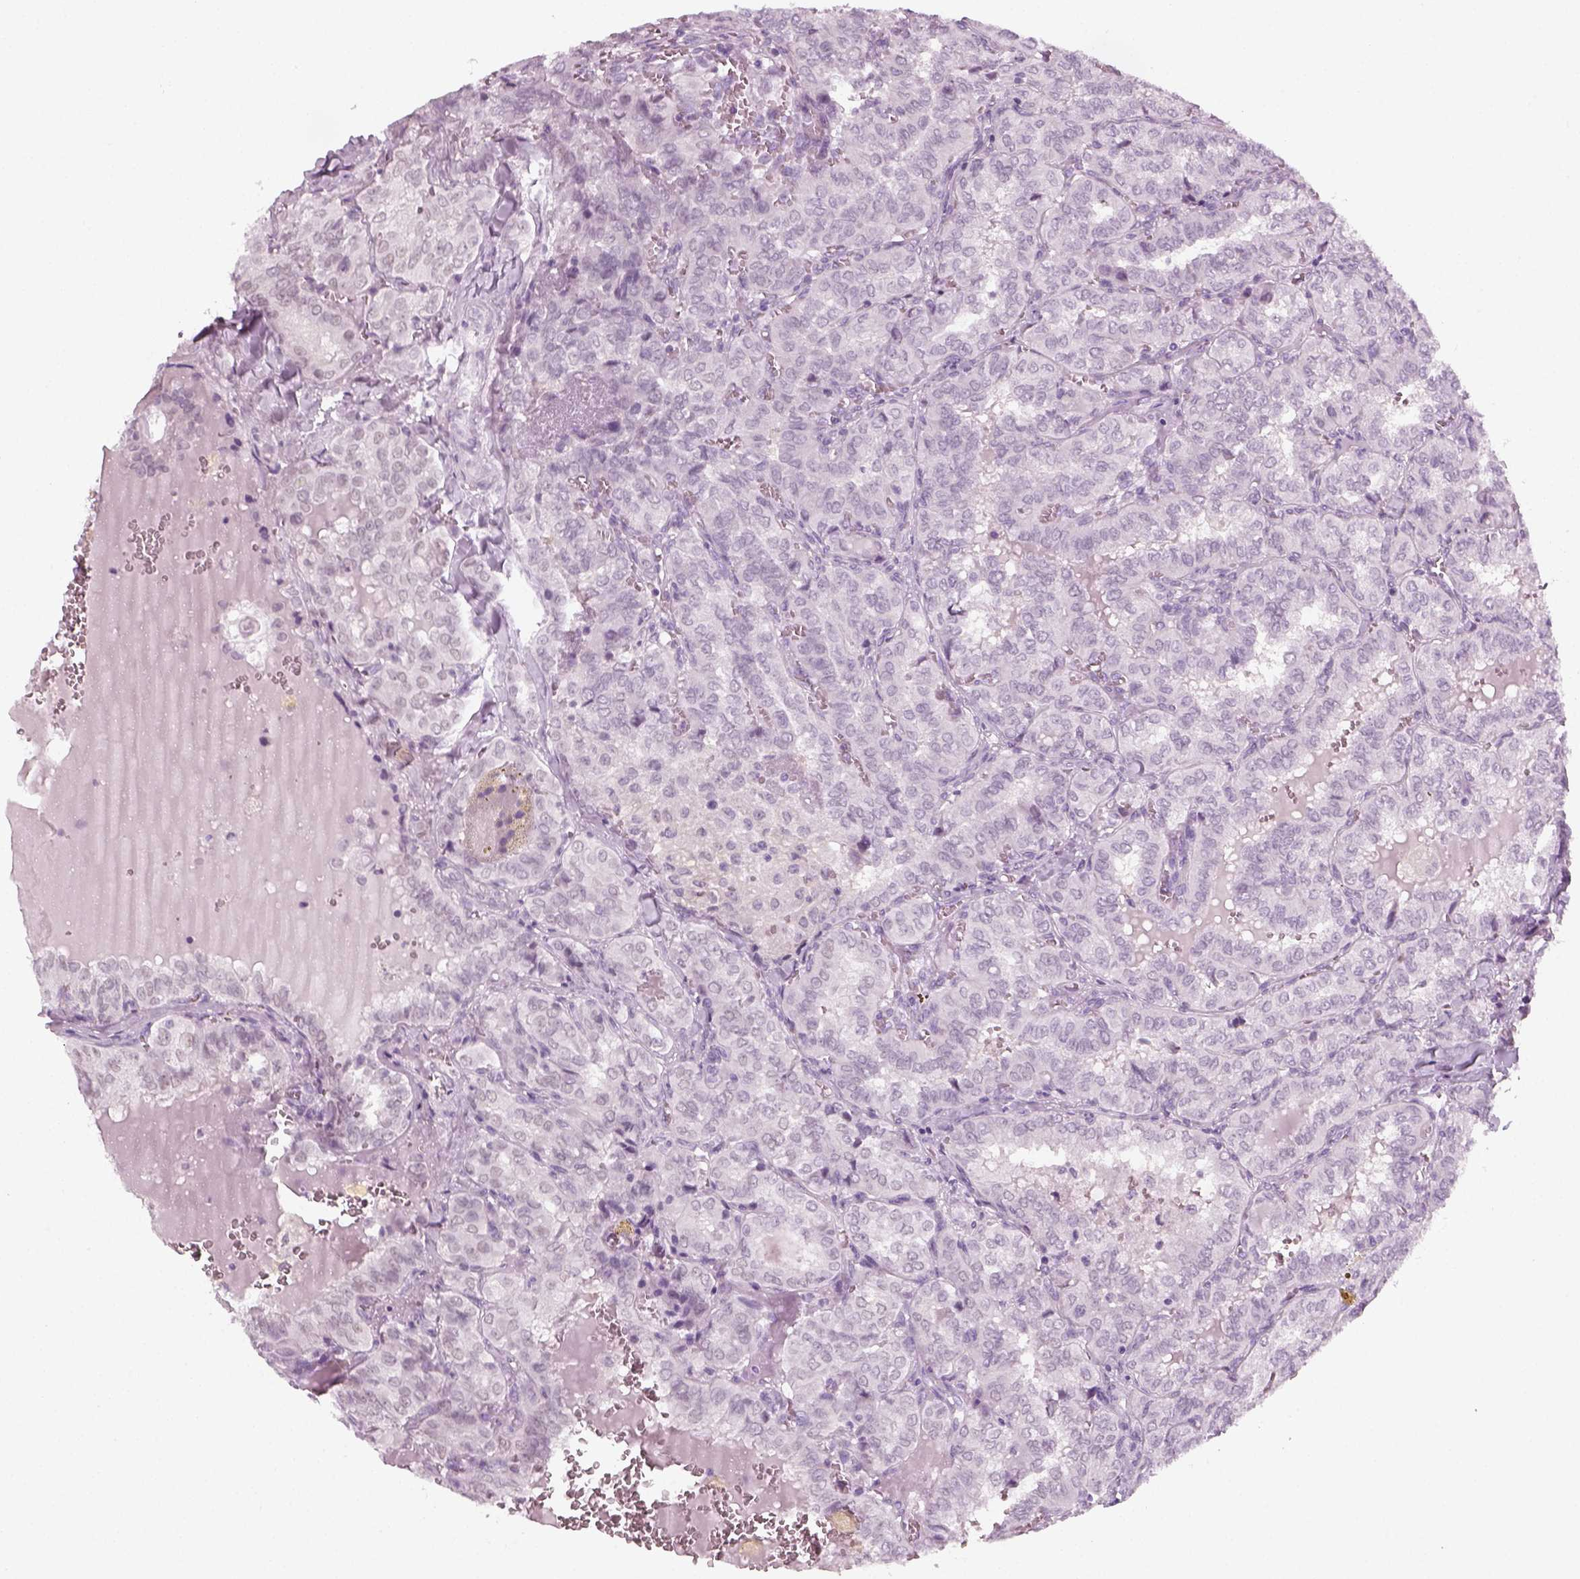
{"staining": {"intensity": "negative", "quantity": "none", "location": "none"}, "tissue": "thyroid cancer", "cell_type": "Tumor cells", "image_type": "cancer", "snomed": [{"axis": "morphology", "description": "Papillary adenocarcinoma, NOS"}, {"axis": "topography", "description": "Thyroid gland"}], "caption": "There is no significant expression in tumor cells of thyroid cancer (papillary adenocarcinoma). The staining was performed using DAB (3,3'-diaminobenzidine) to visualize the protein expression in brown, while the nuclei were stained in blue with hematoxylin (Magnification: 20x).", "gene": "KRT75", "patient": {"sex": "female", "age": 41}}